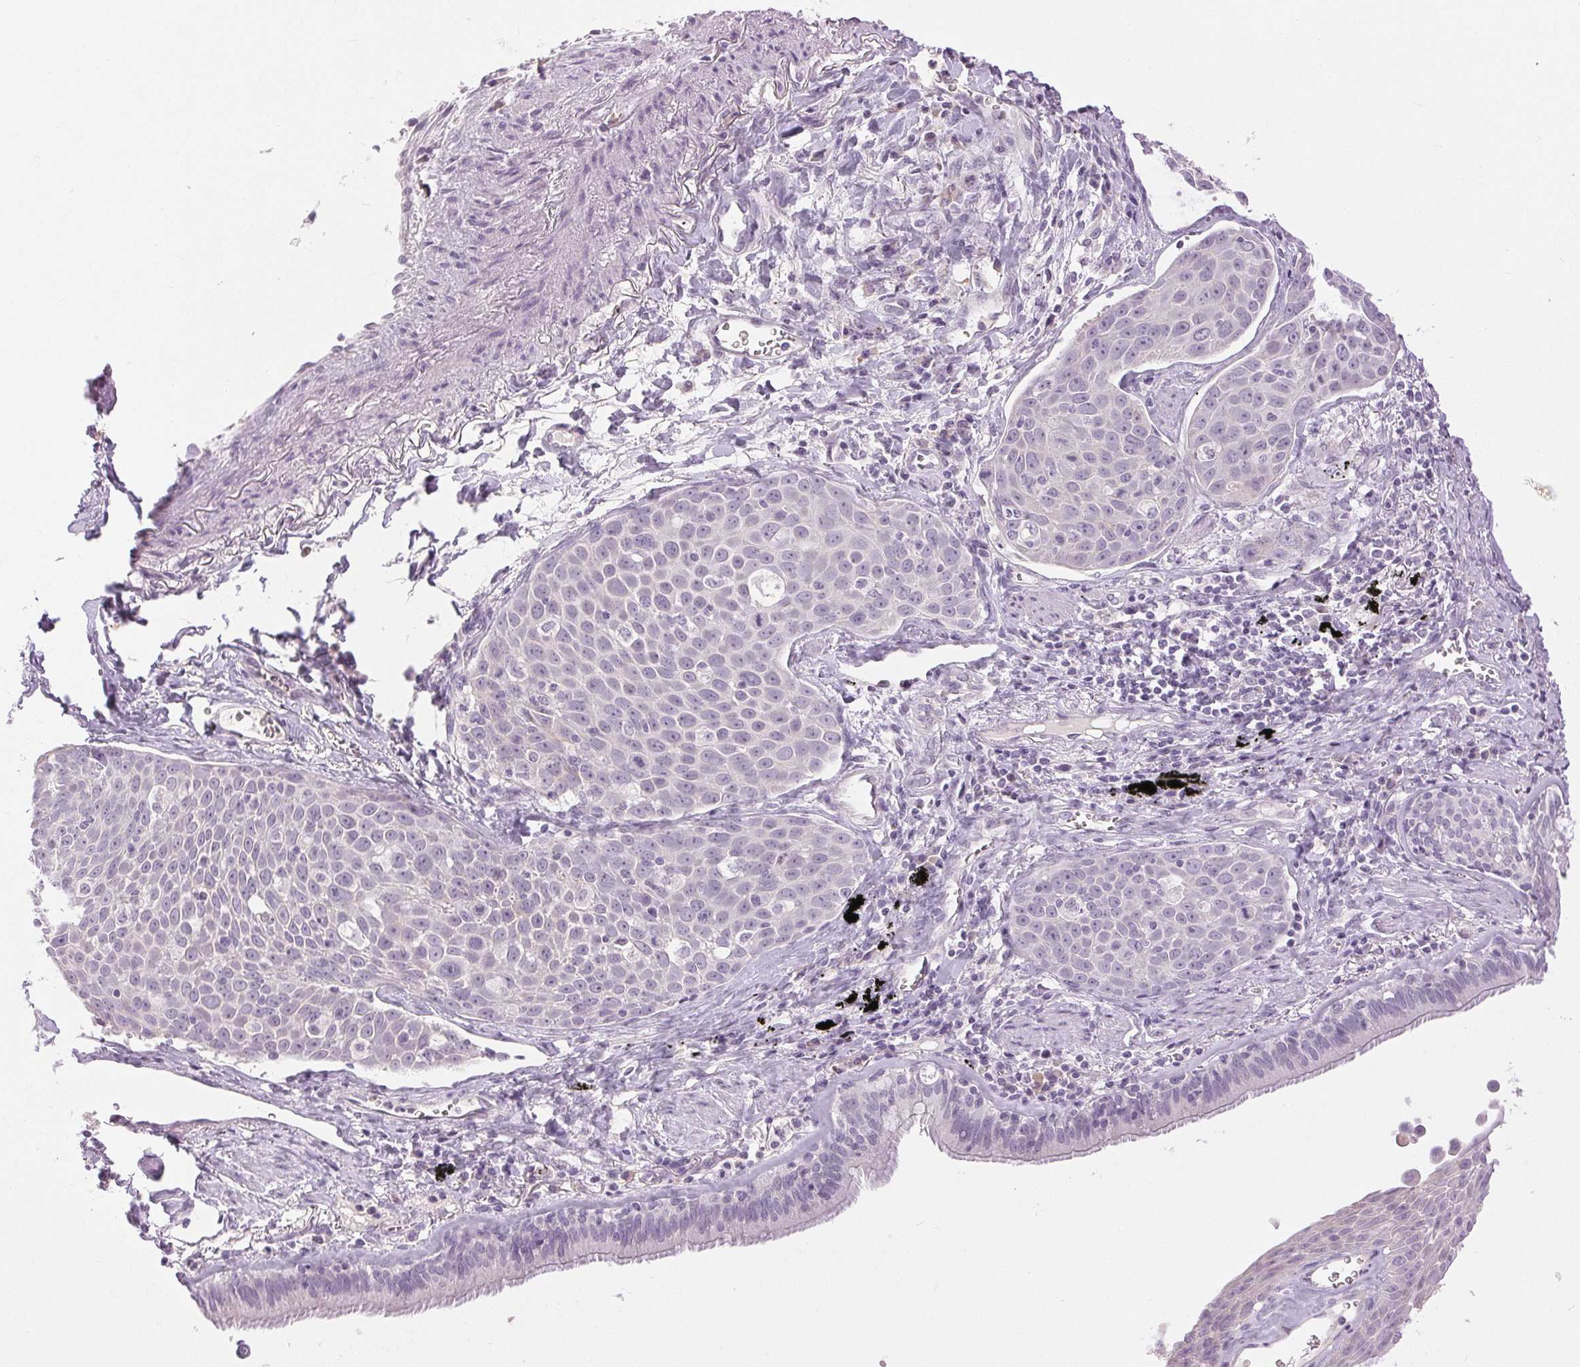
{"staining": {"intensity": "negative", "quantity": "none", "location": "none"}, "tissue": "lung cancer", "cell_type": "Tumor cells", "image_type": "cancer", "snomed": [{"axis": "morphology", "description": "Squamous cell carcinoma, NOS"}, {"axis": "morphology", "description": "Squamous cell carcinoma, metastatic, NOS"}, {"axis": "topography", "description": "Lymph node"}, {"axis": "topography", "description": "Lung"}], "caption": "Lung cancer (squamous cell carcinoma) stained for a protein using immunohistochemistry displays no positivity tumor cells.", "gene": "DSG3", "patient": {"sex": "female", "age": 62}}